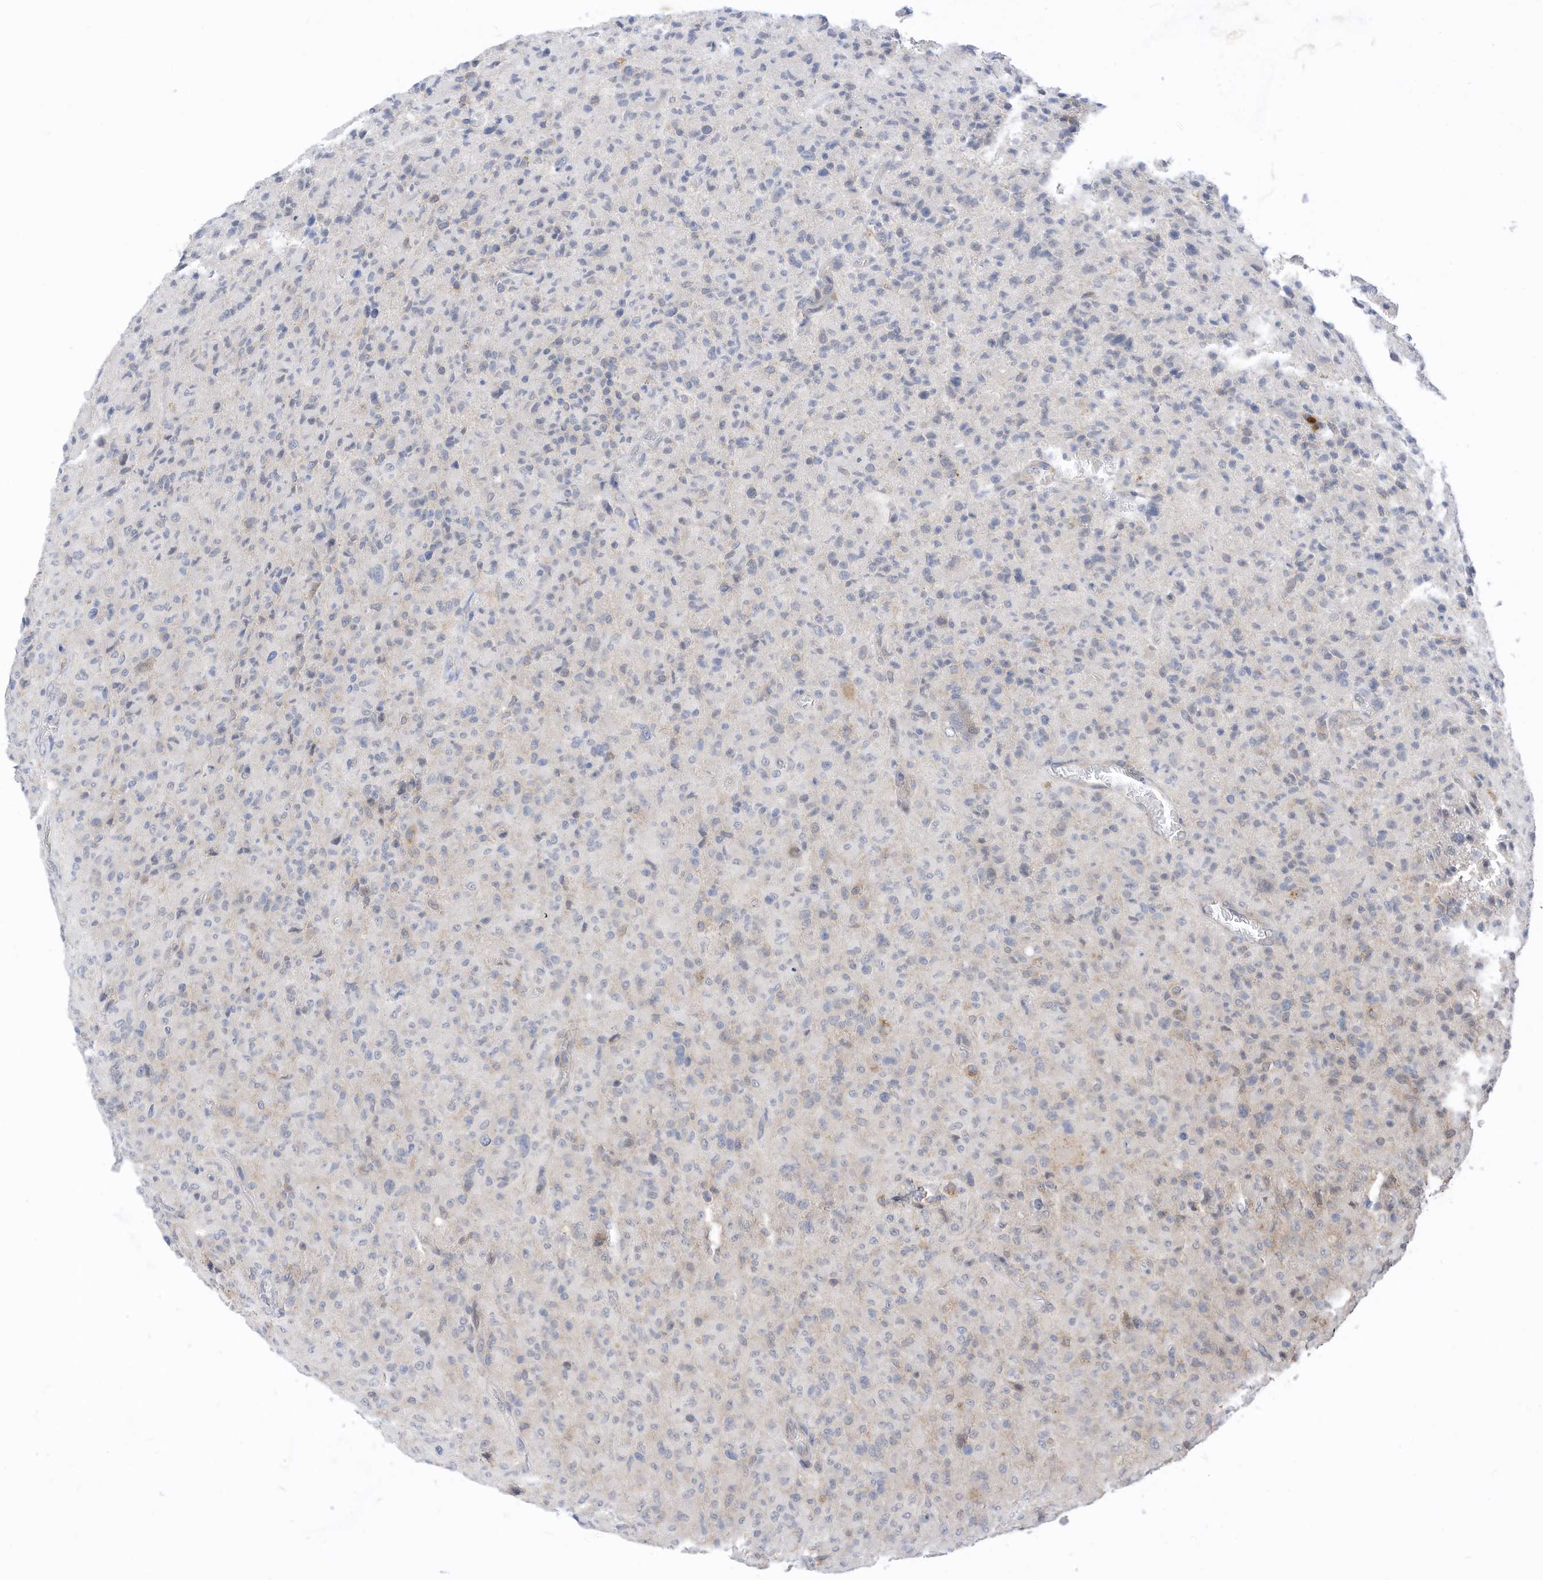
{"staining": {"intensity": "negative", "quantity": "none", "location": "none"}, "tissue": "glioma", "cell_type": "Tumor cells", "image_type": "cancer", "snomed": [{"axis": "morphology", "description": "Glioma, malignant, High grade"}, {"axis": "topography", "description": "Brain"}], "caption": "There is no significant positivity in tumor cells of high-grade glioma (malignant).", "gene": "REC8", "patient": {"sex": "female", "age": 57}}